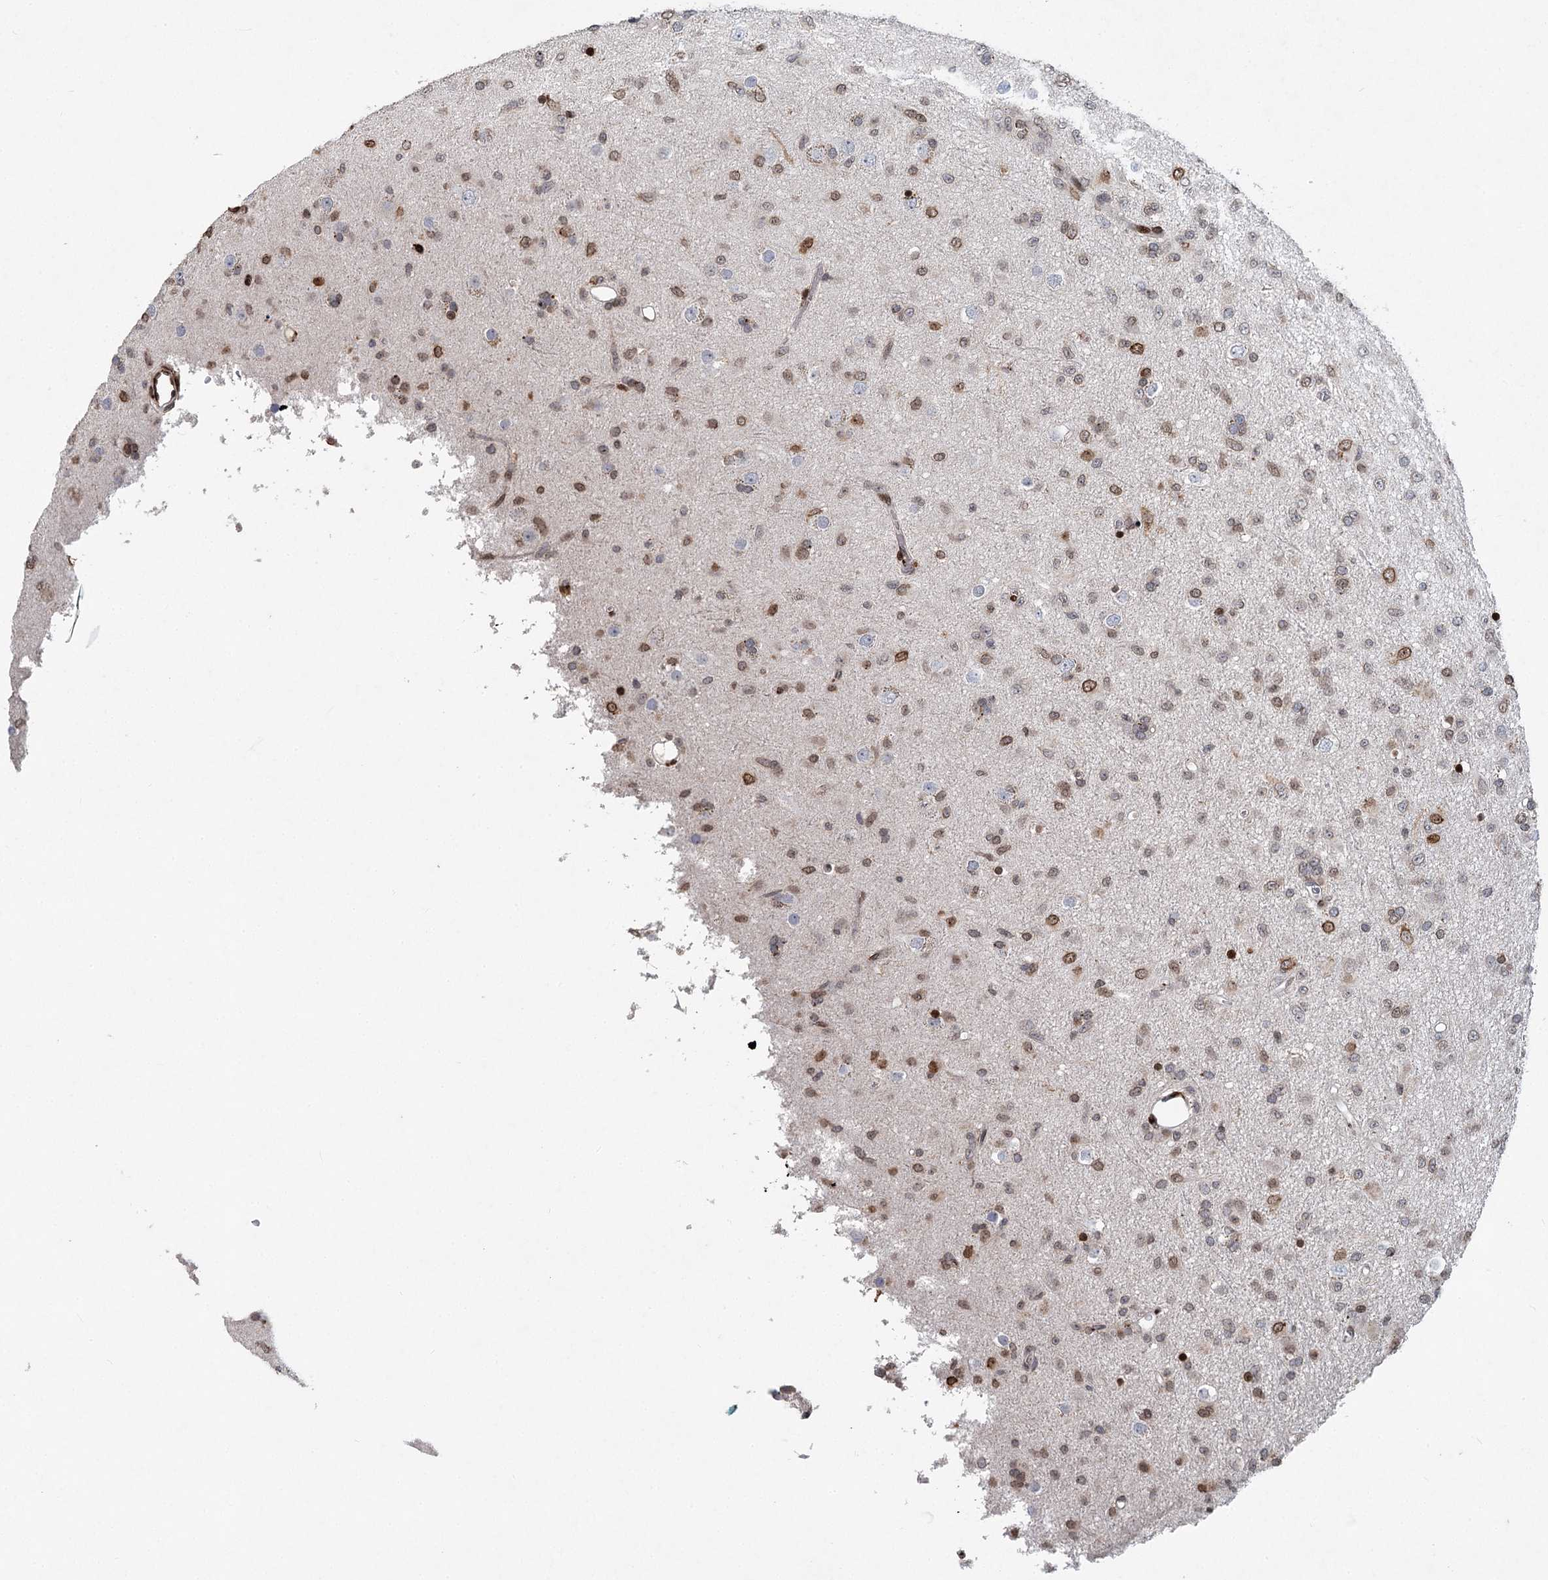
{"staining": {"intensity": "moderate", "quantity": "25%-75%", "location": "nuclear"}, "tissue": "glioma", "cell_type": "Tumor cells", "image_type": "cancer", "snomed": [{"axis": "morphology", "description": "Glioma, malignant, Low grade"}, {"axis": "topography", "description": "Brain"}], "caption": "Protein staining of malignant low-grade glioma tissue displays moderate nuclear positivity in about 25%-75% of tumor cells.", "gene": "FRMD4A", "patient": {"sex": "male", "age": 65}}